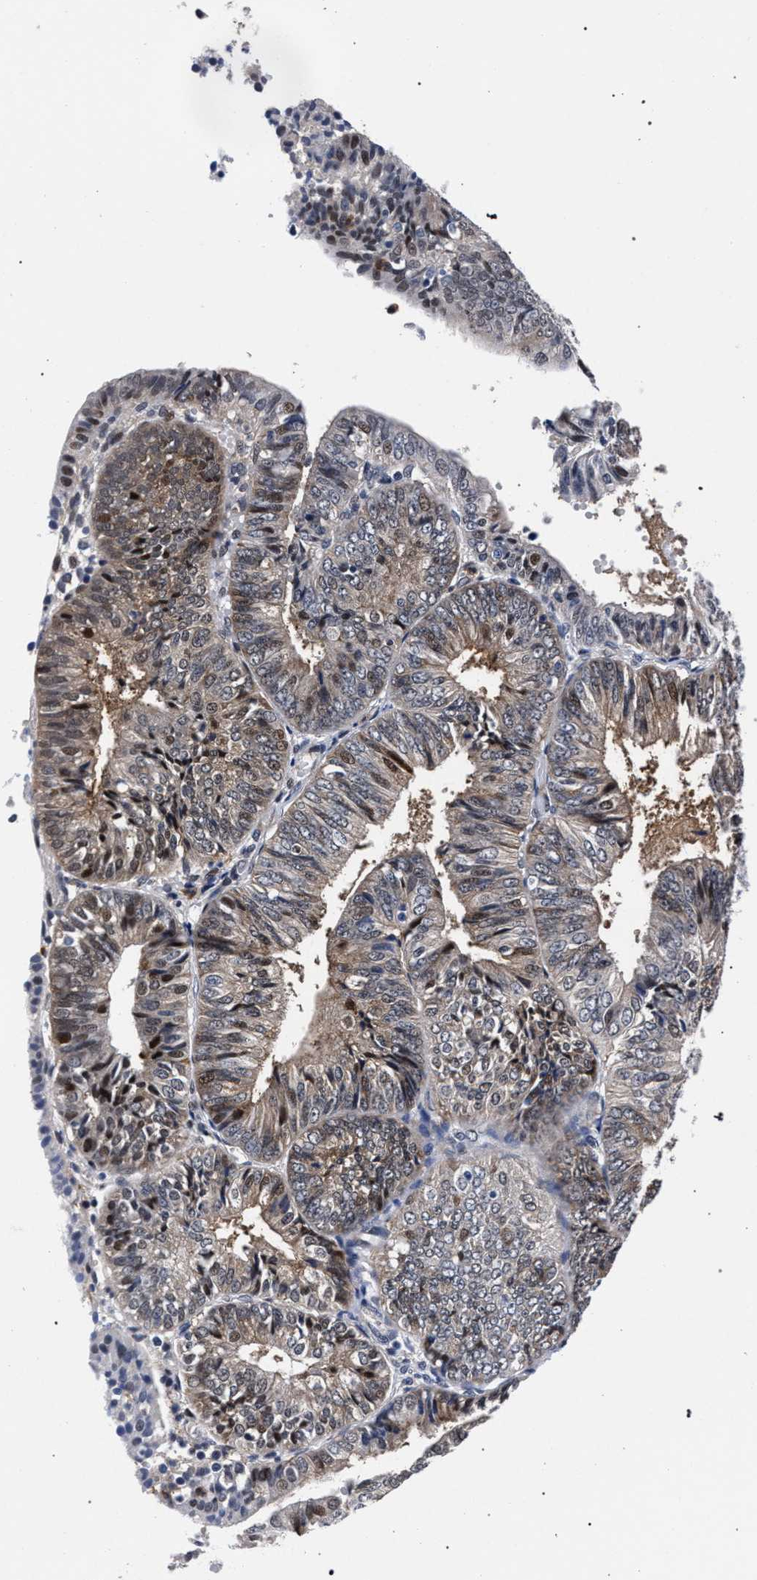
{"staining": {"intensity": "weak", "quantity": "25%-75%", "location": "cytoplasmic/membranous,nuclear"}, "tissue": "endometrial cancer", "cell_type": "Tumor cells", "image_type": "cancer", "snomed": [{"axis": "morphology", "description": "Adenocarcinoma, NOS"}, {"axis": "topography", "description": "Endometrium"}], "caption": "Immunohistochemistry histopathology image of human endometrial cancer (adenocarcinoma) stained for a protein (brown), which demonstrates low levels of weak cytoplasmic/membranous and nuclear positivity in about 25%-75% of tumor cells.", "gene": "ZNF462", "patient": {"sex": "female", "age": 58}}